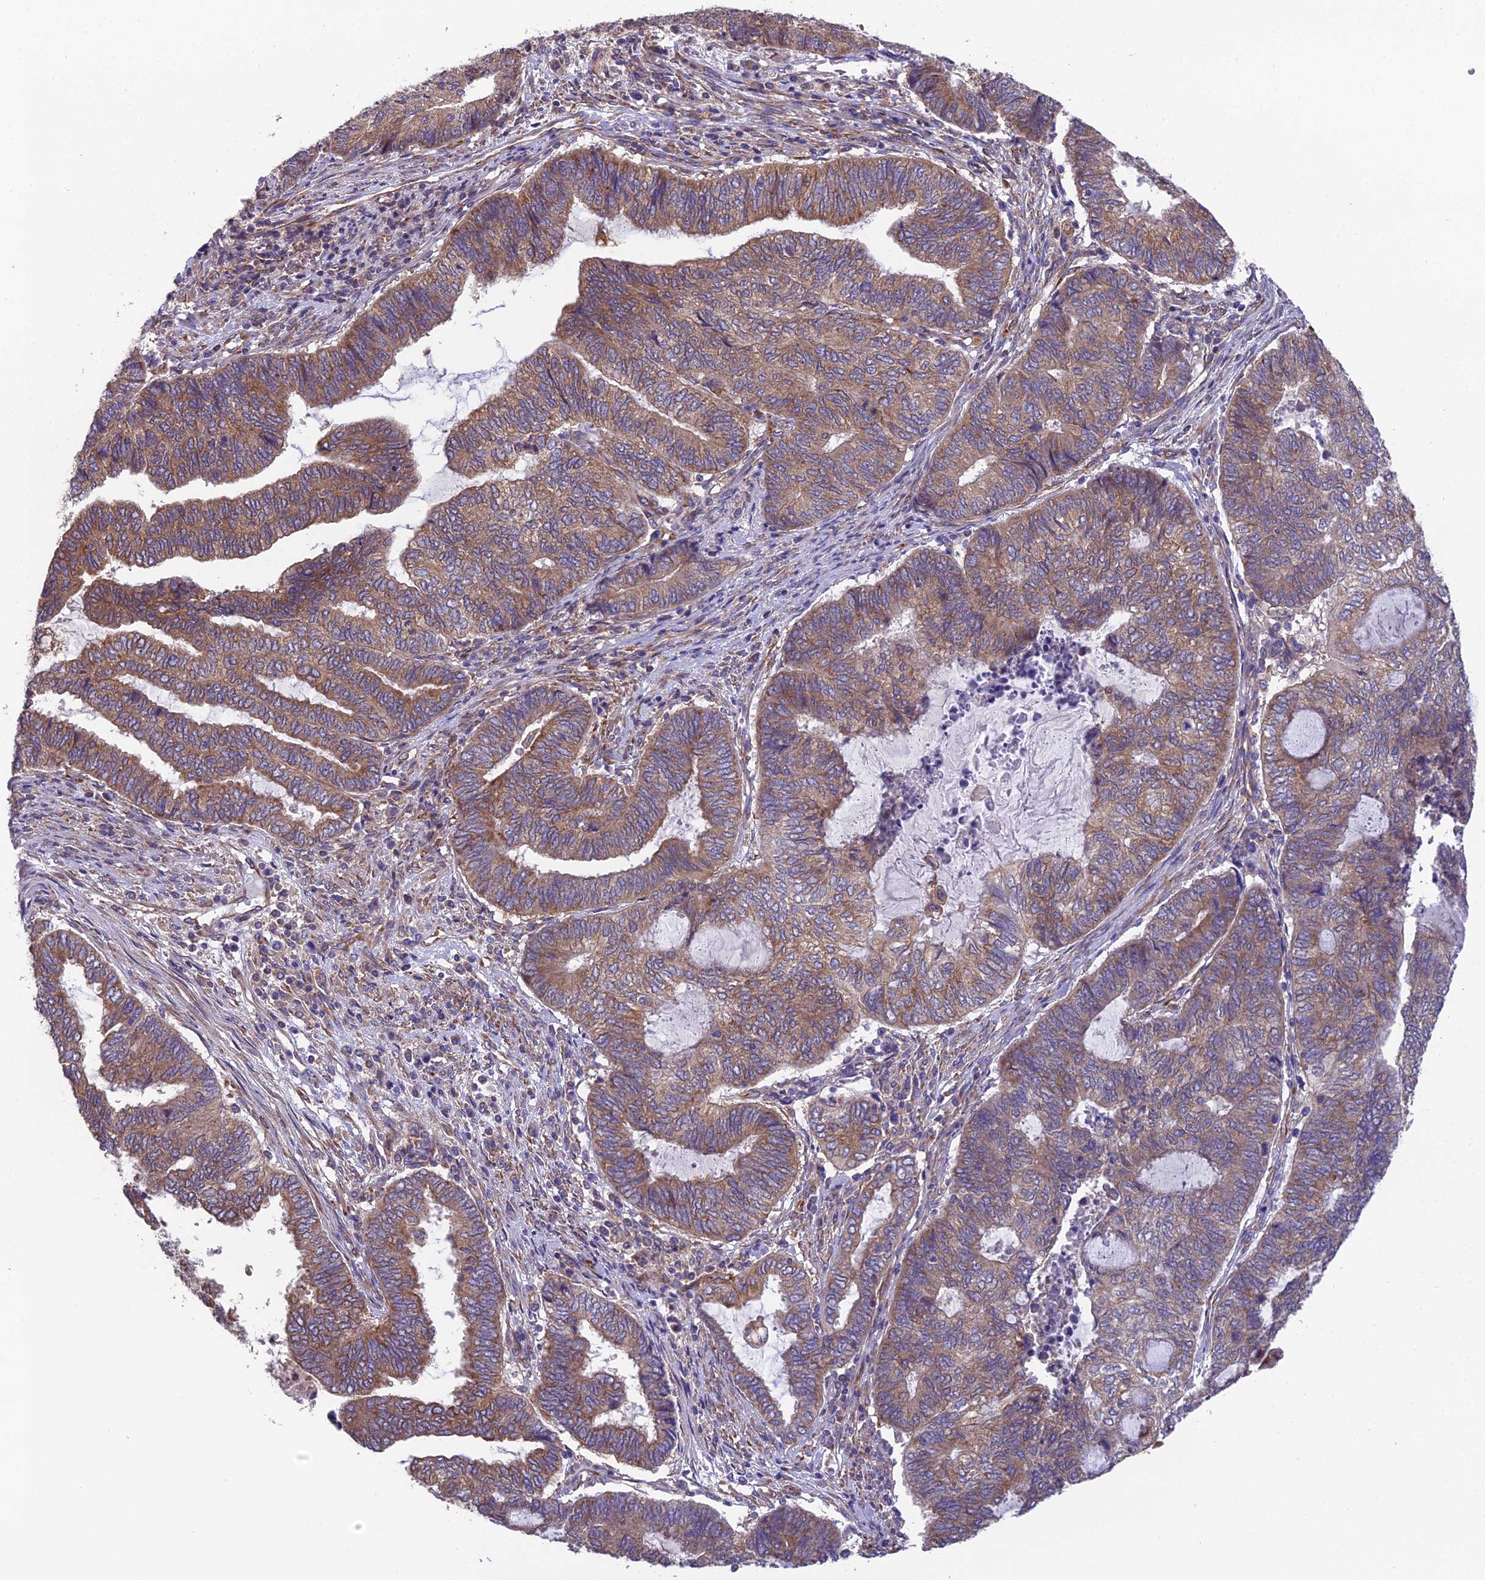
{"staining": {"intensity": "moderate", "quantity": ">75%", "location": "cytoplasmic/membranous"}, "tissue": "endometrial cancer", "cell_type": "Tumor cells", "image_type": "cancer", "snomed": [{"axis": "morphology", "description": "Adenocarcinoma, NOS"}, {"axis": "topography", "description": "Uterus"}, {"axis": "topography", "description": "Endometrium"}], "caption": "Brown immunohistochemical staining in endometrial cancer reveals moderate cytoplasmic/membranous positivity in approximately >75% of tumor cells.", "gene": "BLOC1S4", "patient": {"sex": "female", "age": 70}}